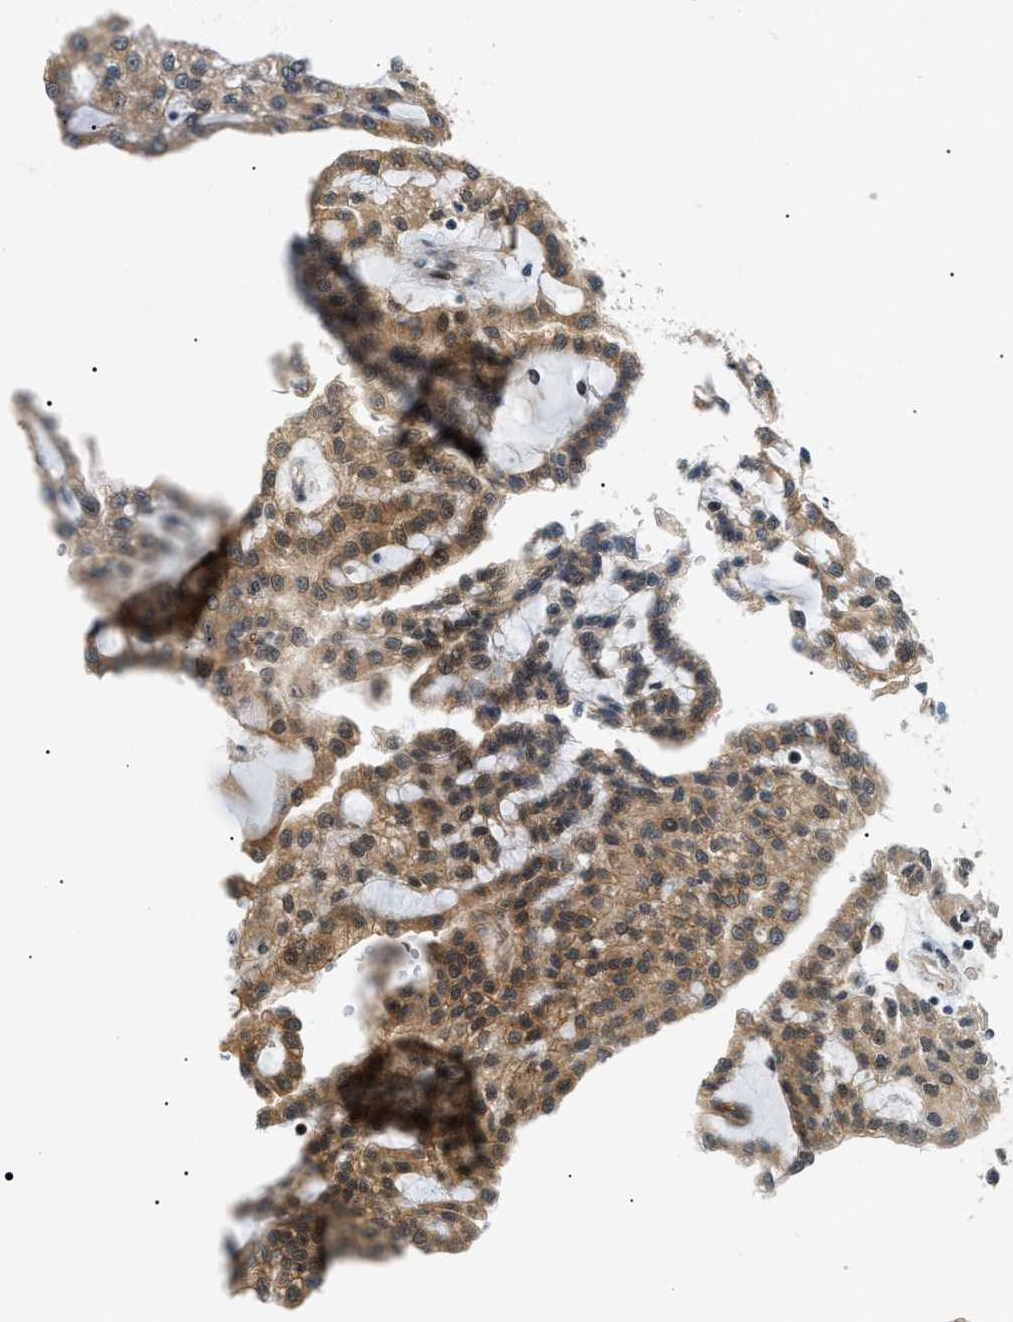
{"staining": {"intensity": "moderate", "quantity": ">75%", "location": "cytoplasmic/membranous"}, "tissue": "renal cancer", "cell_type": "Tumor cells", "image_type": "cancer", "snomed": [{"axis": "morphology", "description": "Adenocarcinoma, NOS"}, {"axis": "topography", "description": "Kidney"}], "caption": "A brown stain highlights moderate cytoplasmic/membranous staining of a protein in renal cancer (adenocarcinoma) tumor cells.", "gene": "RBM15", "patient": {"sex": "male", "age": 63}}